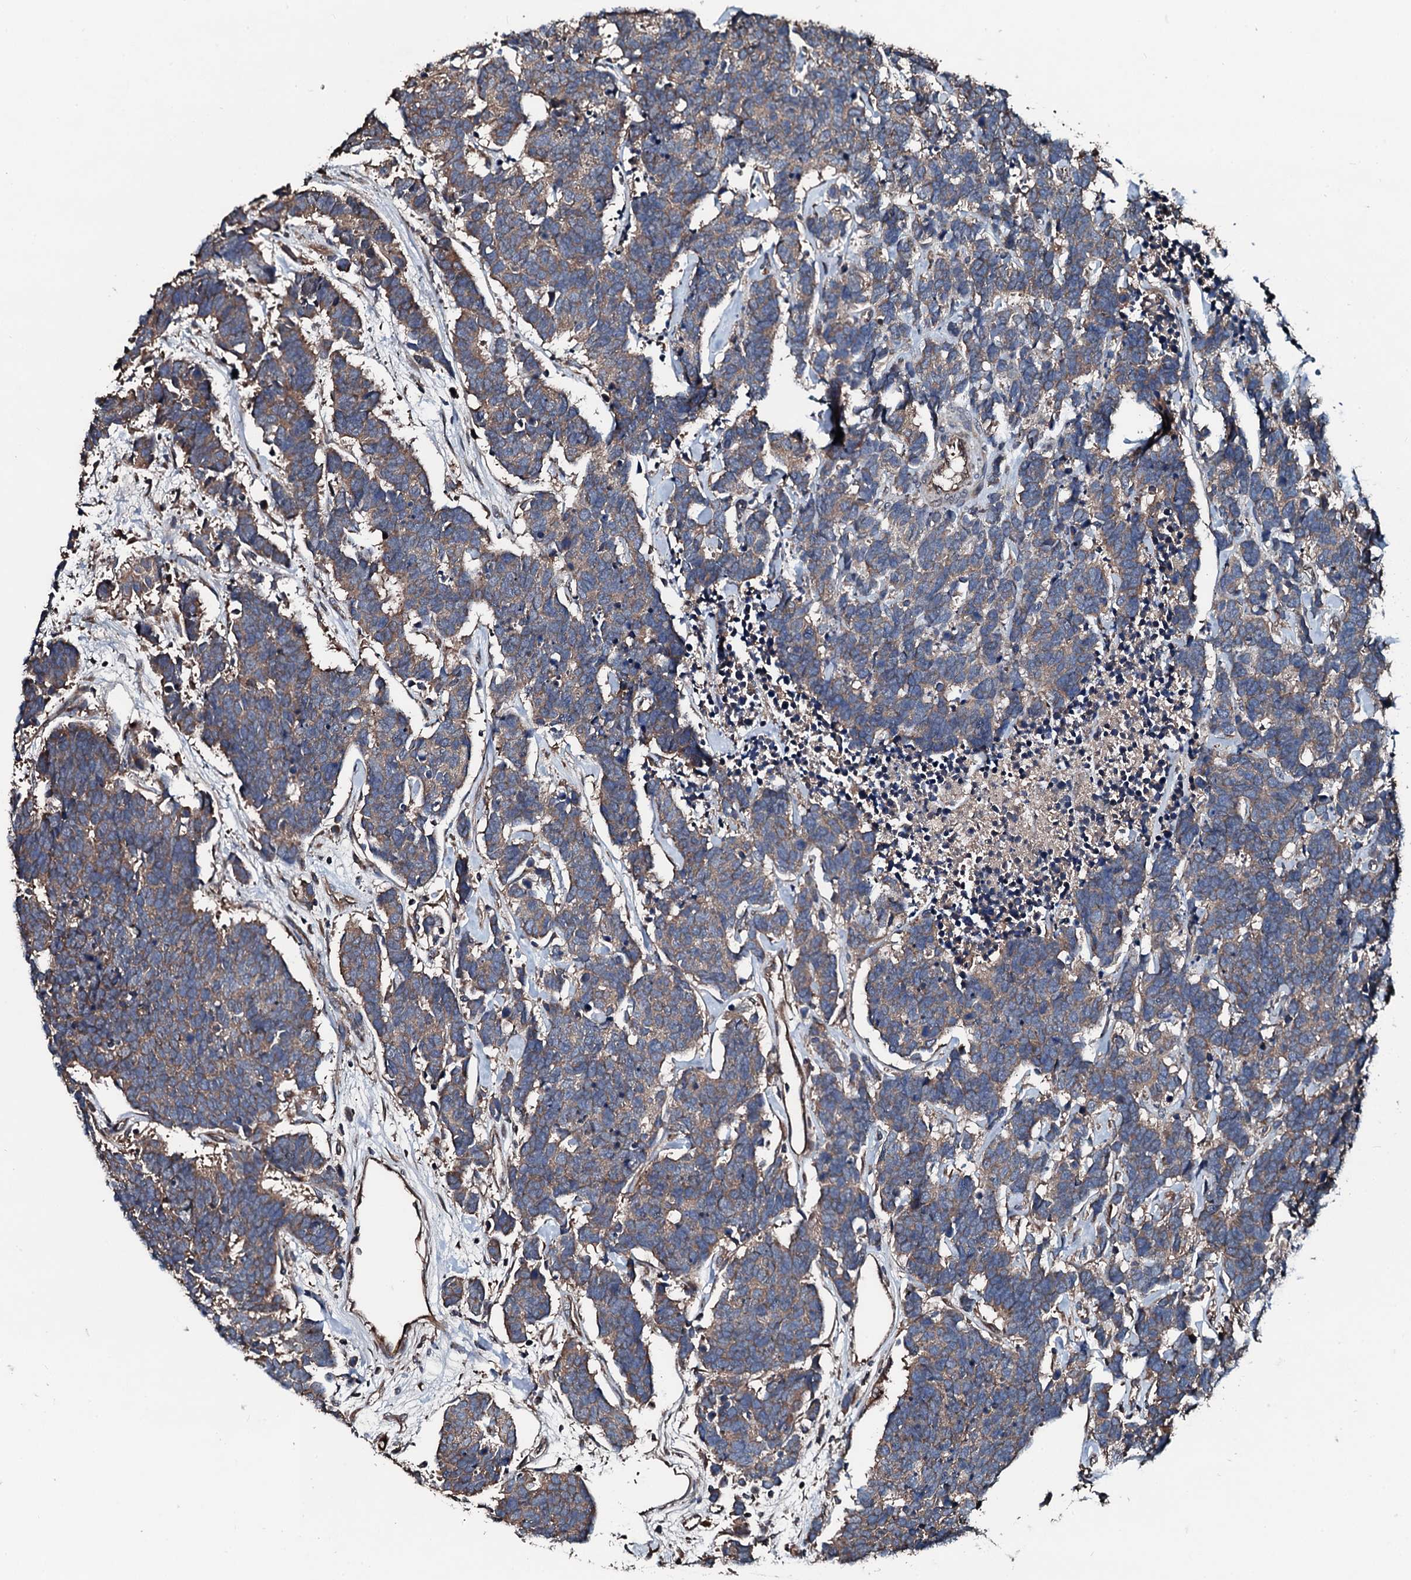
{"staining": {"intensity": "weak", "quantity": ">75%", "location": "cytoplasmic/membranous"}, "tissue": "carcinoid", "cell_type": "Tumor cells", "image_type": "cancer", "snomed": [{"axis": "morphology", "description": "Carcinoma, NOS"}, {"axis": "morphology", "description": "Carcinoid, malignant, NOS"}, {"axis": "topography", "description": "Urinary bladder"}], "caption": "Human carcinoid stained for a protein (brown) shows weak cytoplasmic/membranous positive positivity in about >75% of tumor cells.", "gene": "AARS1", "patient": {"sex": "male", "age": 57}}